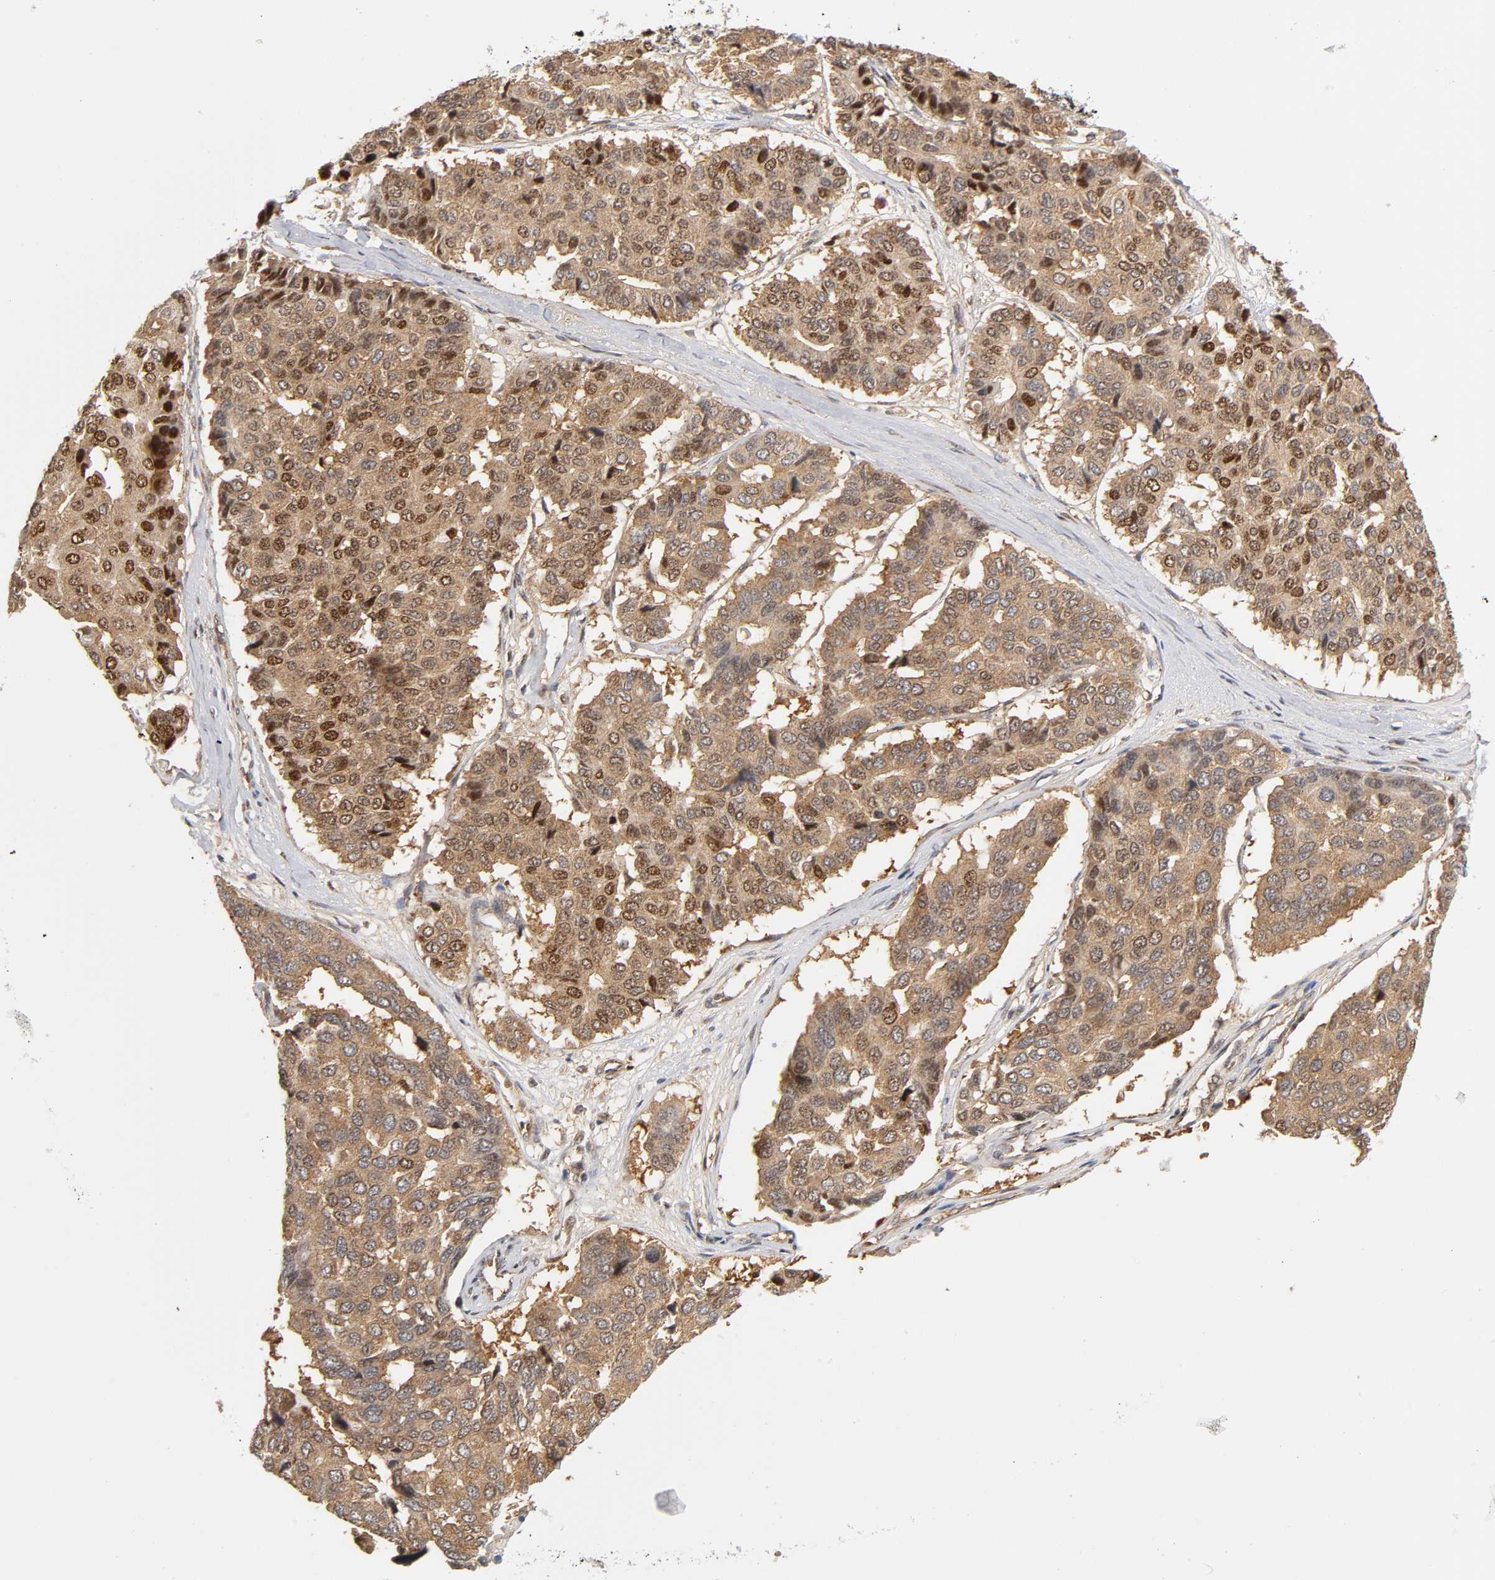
{"staining": {"intensity": "strong", "quantity": ">75%", "location": "cytoplasmic/membranous,nuclear"}, "tissue": "pancreatic cancer", "cell_type": "Tumor cells", "image_type": "cancer", "snomed": [{"axis": "morphology", "description": "Adenocarcinoma, NOS"}, {"axis": "topography", "description": "Pancreas"}], "caption": "An IHC histopathology image of tumor tissue is shown. Protein staining in brown shows strong cytoplasmic/membranous and nuclear positivity in adenocarcinoma (pancreatic) within tumor cells.", "gene": "PAFAH1B1", "patient": {"sex": "male", "age": 50}}